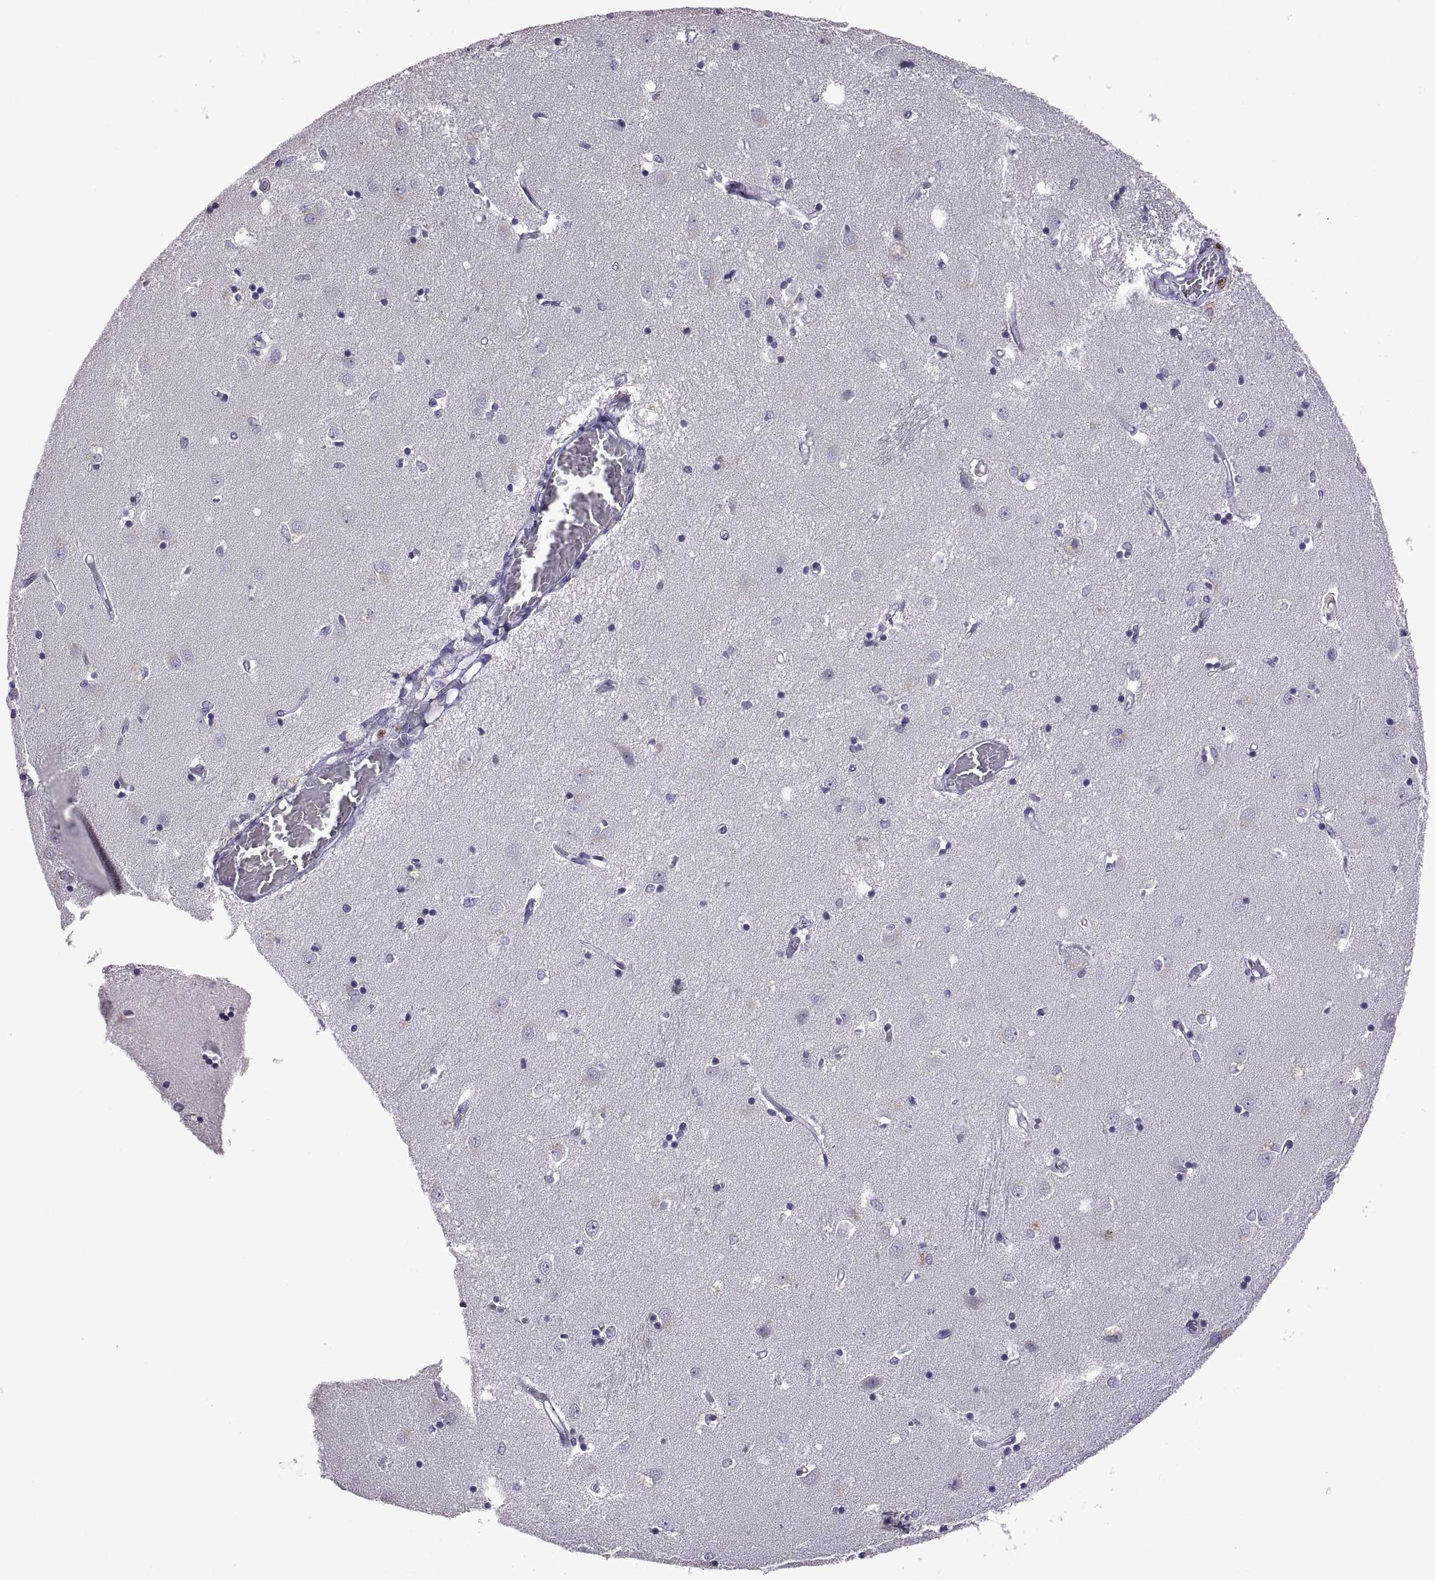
{"staining": {"intensity": "negative", "quantity": "none", "location": "none"}, "tissue": "caudate", "cell_type": "Glial cells", "image_type": "normal", "snomed": [{"axis": "morphology", "description": "Normal tissue, NOS"}, {"axis": "topography", "description": "Lateral ventricle wall"}], "caption": "DAB immunohistochemical staining of benign human caudate displays no significant staining in glial cells. (Stains: DAB immunohistochemistry with hematoxylin counter stain, Microscopy: brightfield microscopy at high magnification).", "gene": "MAGEB18", "patient": {"sex": "male", "age": 54}}